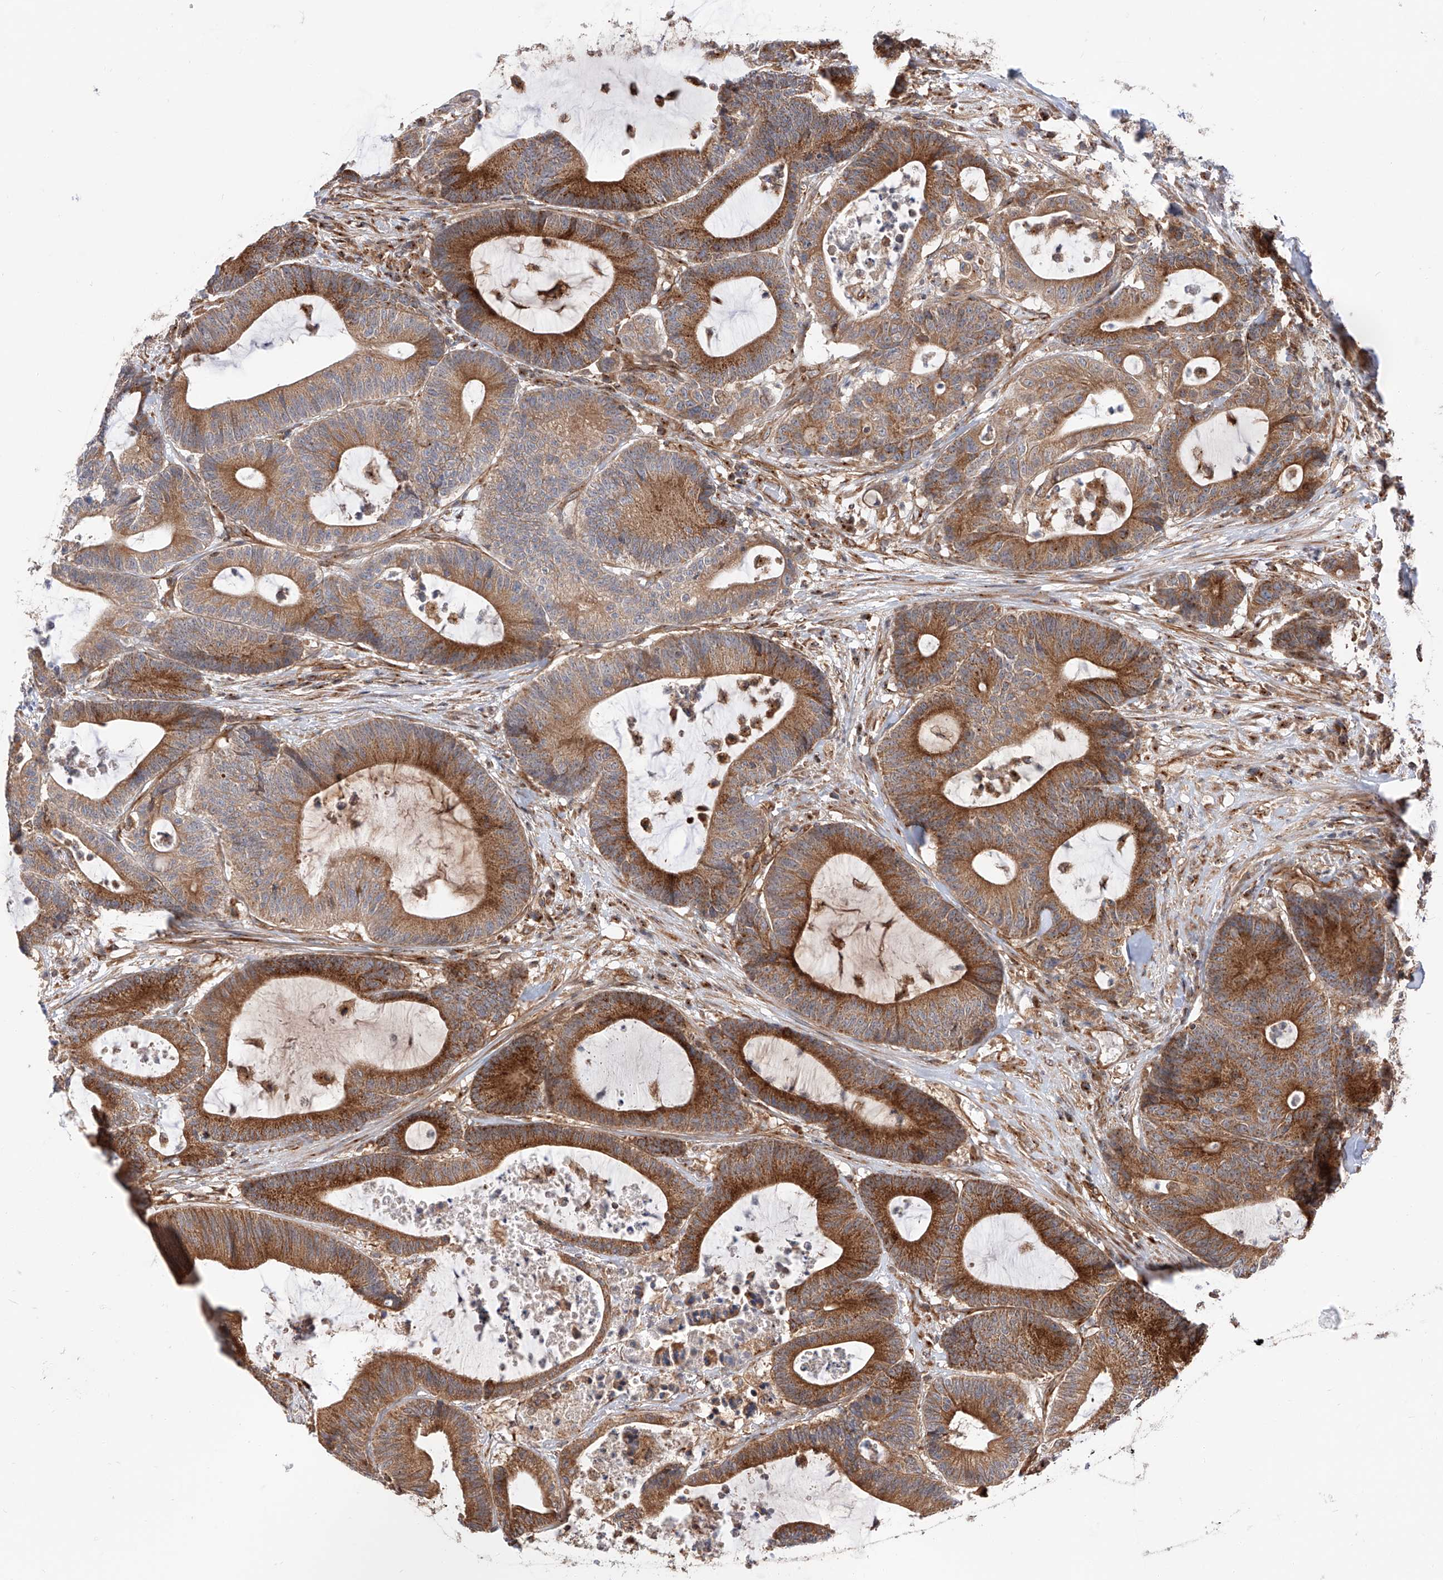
{"staining": {"intensity": "strong", "quantity": ">75%", "location": "cytoplasmic/membranous"}, "tissue": "colorectal cancer", "cell_type": "Tumor cells", "image_type": "cancer", "snomed": [{"axis": "morphology", "description": "Adenocarcinoma, NOS"}, {"axis": "topography", "description": "Colon"}], "caption": "Protein expression analysis of colorectal cancer demonstrates strong cytoplasmic/membranous staining in approximately >75% of tumor cells.", "gene": "ISCA2", "patient": {"sex": "female", "age": 84}}